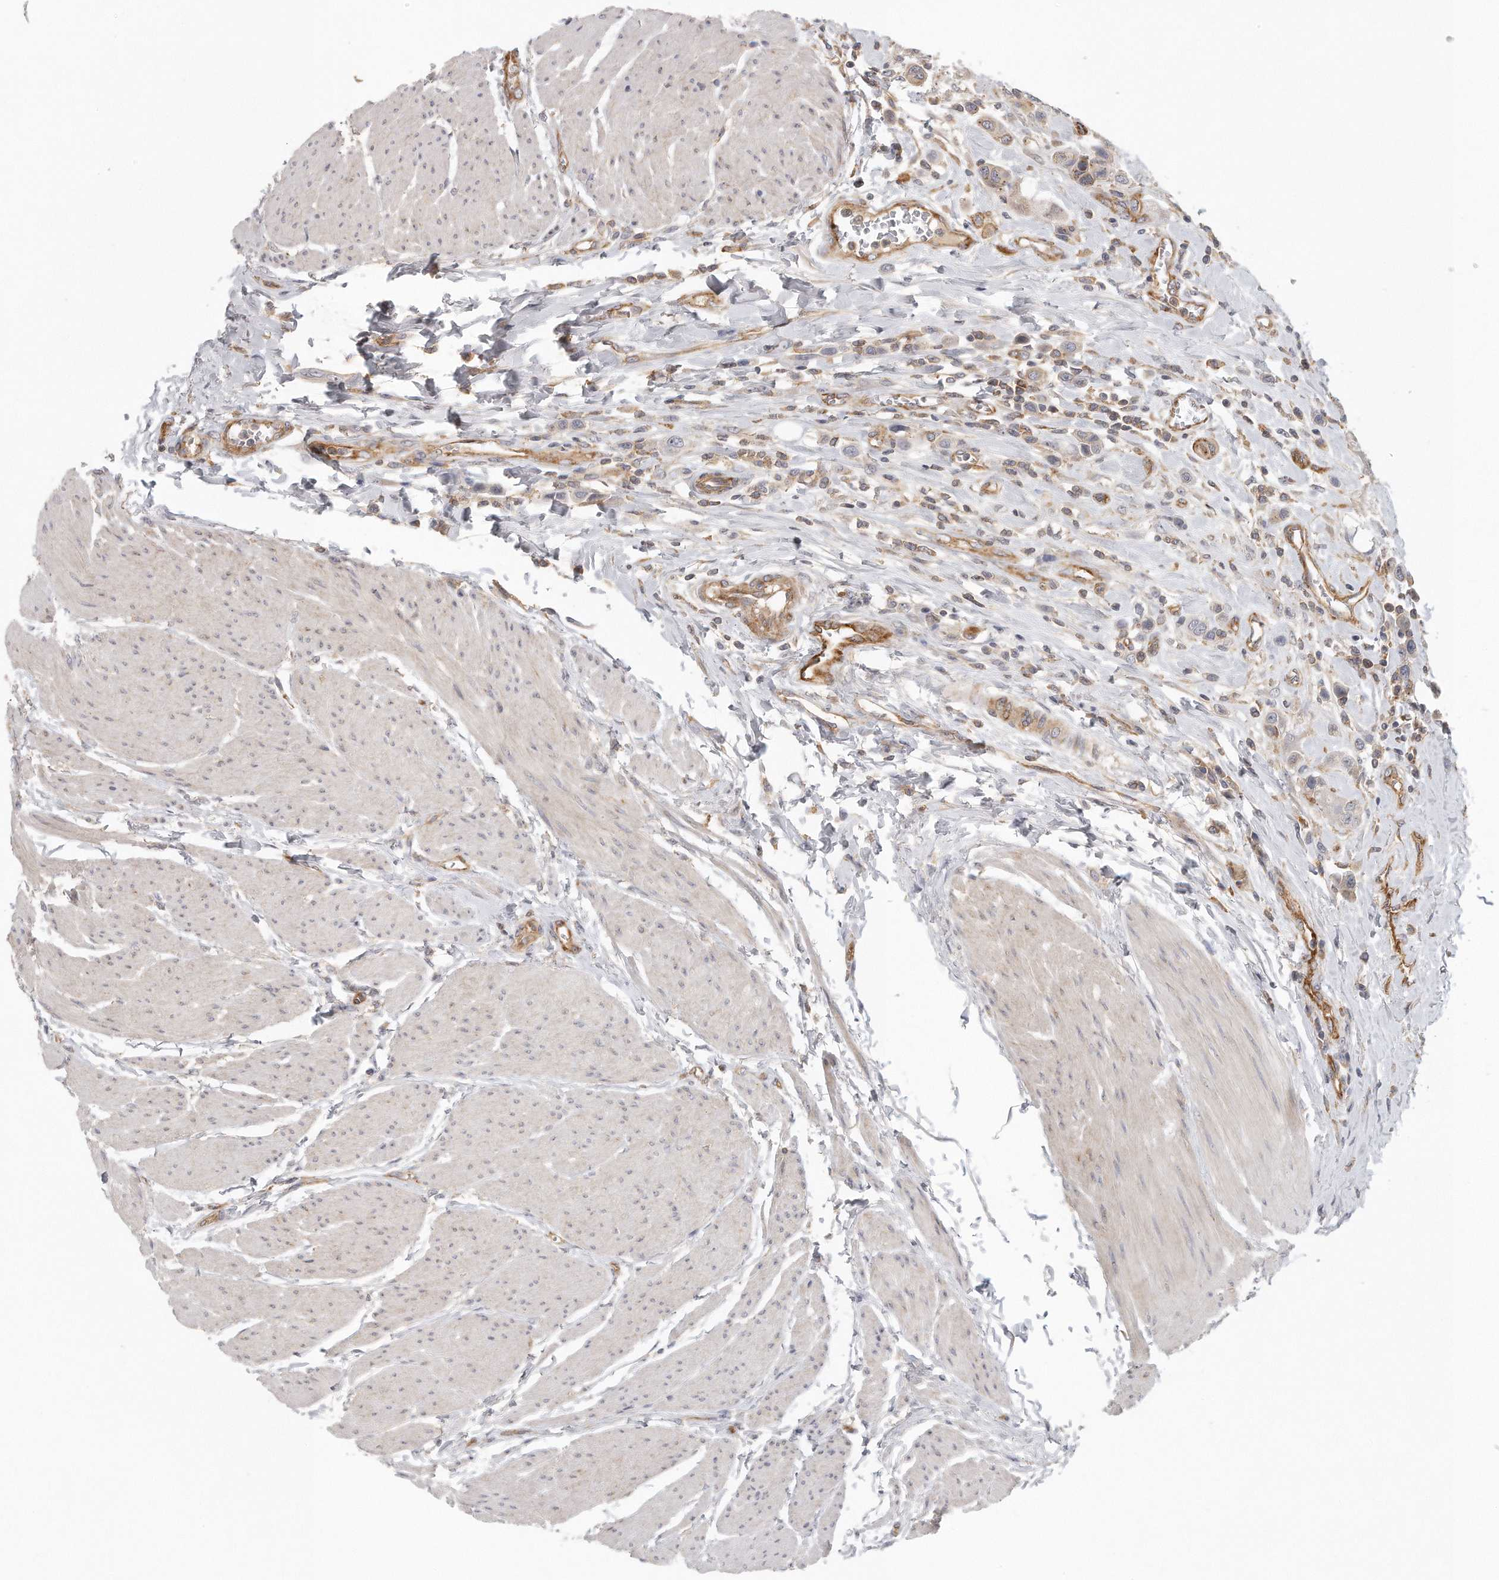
{"staining": {"intensity": "weak", "quantity": "<25%", "location": "cytoplasmic/membranous"}, "tissue": "urothelial cancer", "cell_type": "Tumor cells", "image_type": "cancer", "snomed": [{"axis": "morphology", "description": "Urothelial carcinoma, High grade"}, {"axis": "topography", "description": "Urinary bladder"}], "caption": "DAB immunohistochemical staining of high-grade urothelial carcinoma displays no significant staining in tumor cells.", "gene": "MTERF4", "patient": {"sex": "male", "age": 50}}